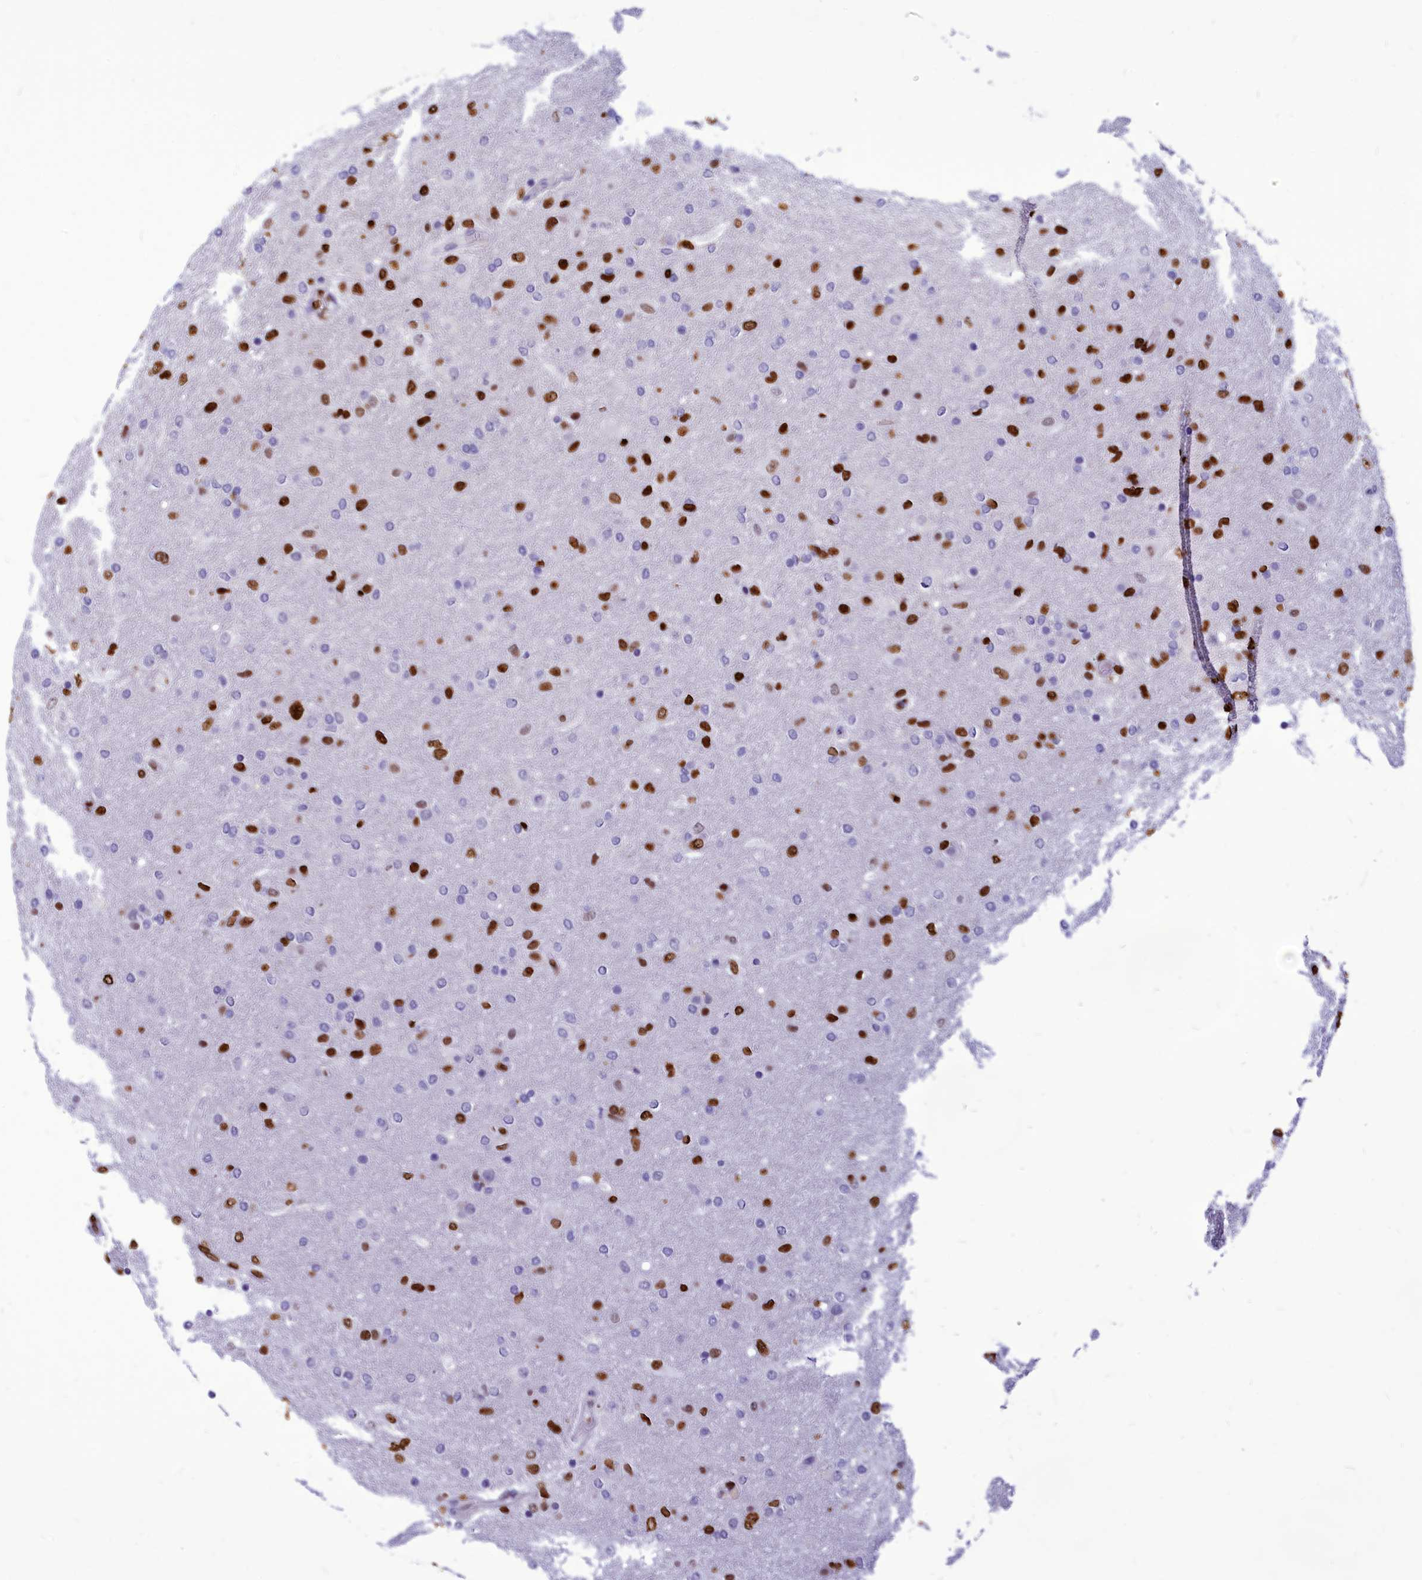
{"staining": {"intensity": "strong", "quantity": "25%-75%", "location": "nuclear"}, "tissue": "glioma", "cell_type": "Tumor cells", "image_type": "cancer", "snomed": [{"axis": "morphology", "description": "Glioma, malignant, Low grade"}, {"axis": "topography", "description": "Brain"}], "caption": "Tumor cells reveal high levels of strong nuclear positivity in approximately 25%-75% of cells in human glioma.", "gene": "AKAP17A", "patient": {"sex": "male", "age": 65}}